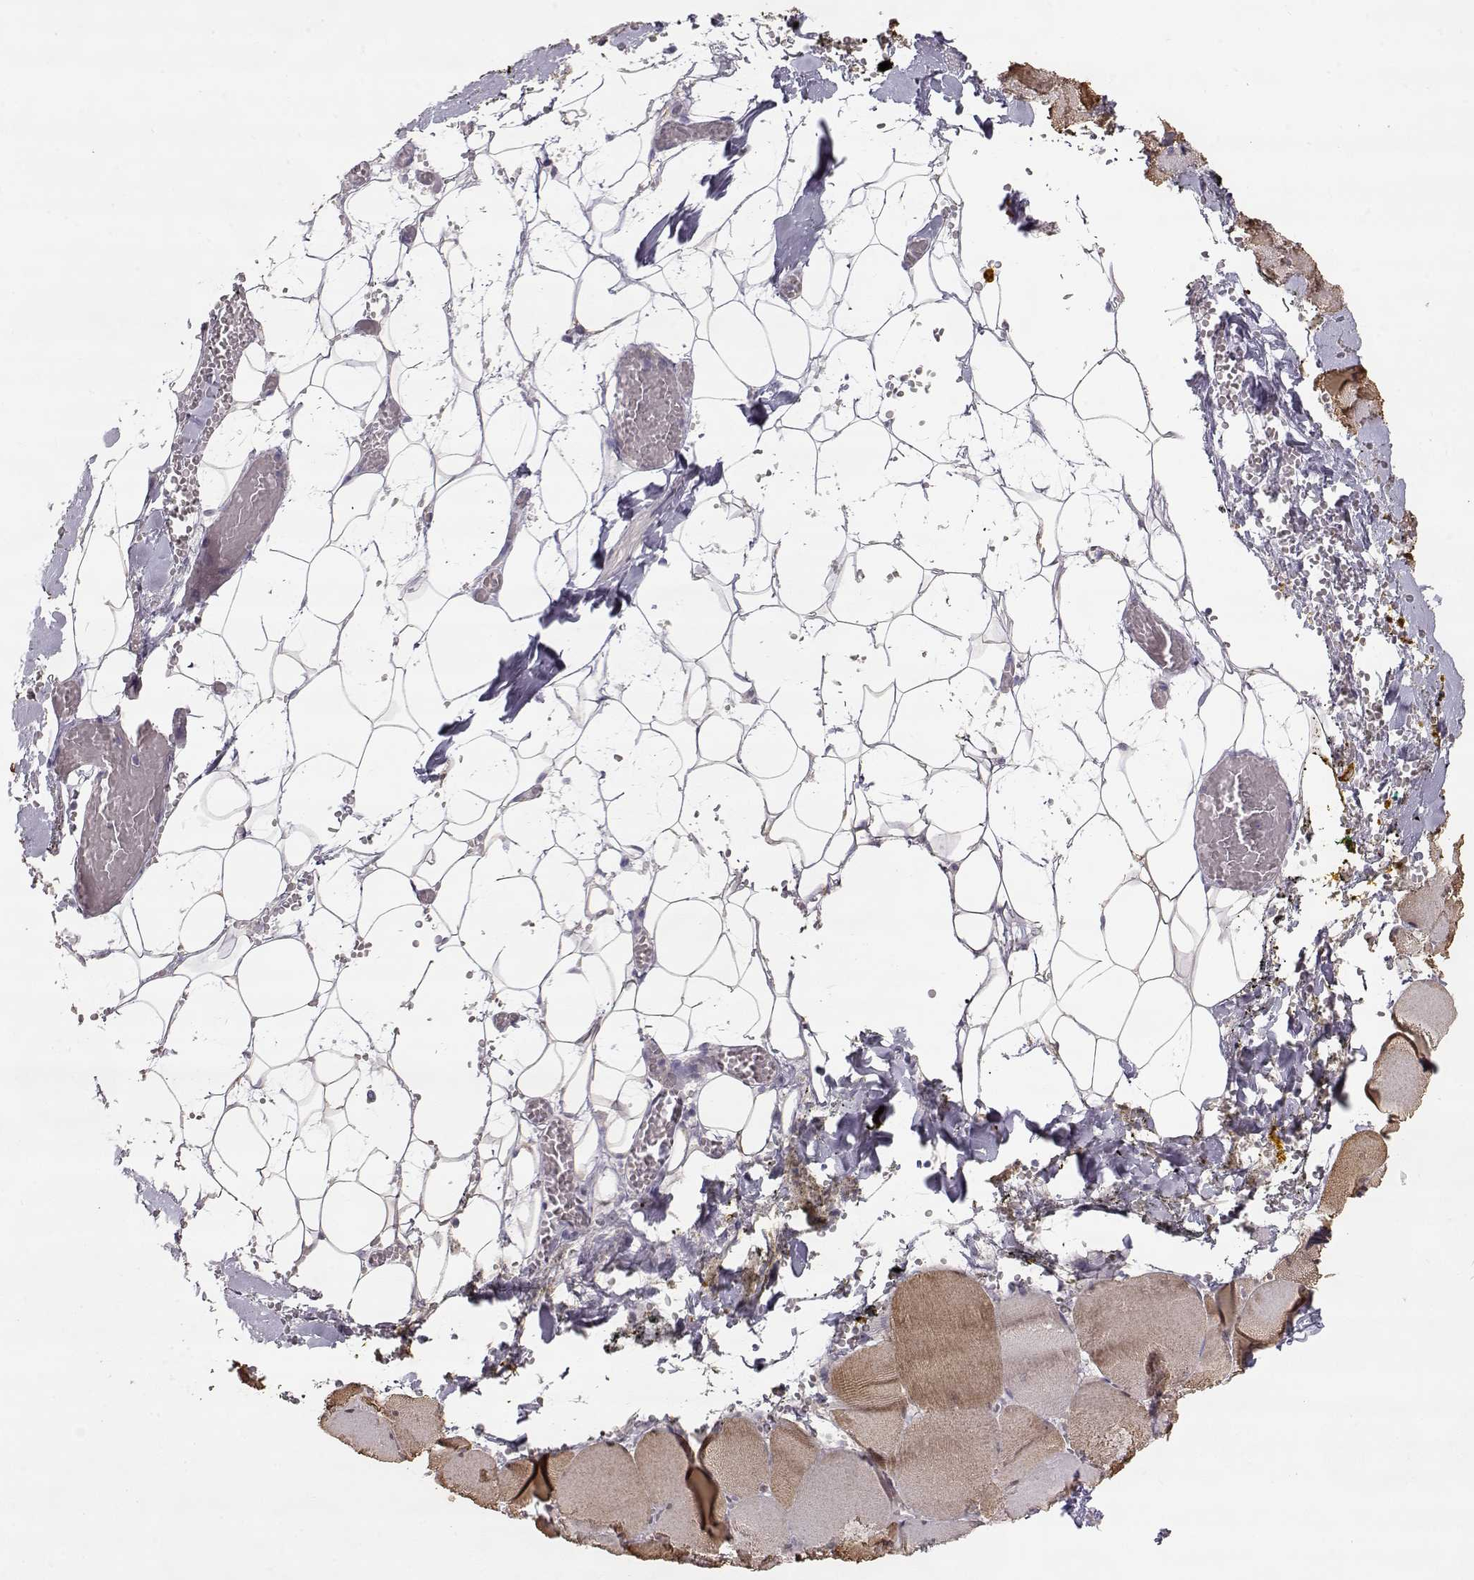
{"staining": {"intensity": "weak", "quantity": "<25%", "location": "cytoplasmic/membranous"}, "tissue": "skeletal muscle", "cell_type": "Myocytes", "image_type": "normal", "snomed": [{"axis": "morphology", "description": "Normal tissue, NOS"}, {"axis": "topography", "description": "Skeletal muscle"}], "caption": "Immunohistochemistry (IHC) micrograph of unremarkable skeletal muscle: human skeletal muscle stained with DAB (3,3'-diaminobenzidine) reveals no significant protein staining in myocytes. The staining is performed using DAB (3,3'-diaminobenzidine) brown chromogen with nuclei counter-stained in using hematoxylin.", "gene": "SLC18A1", "patient": {"sex": "male", "age": 56}}